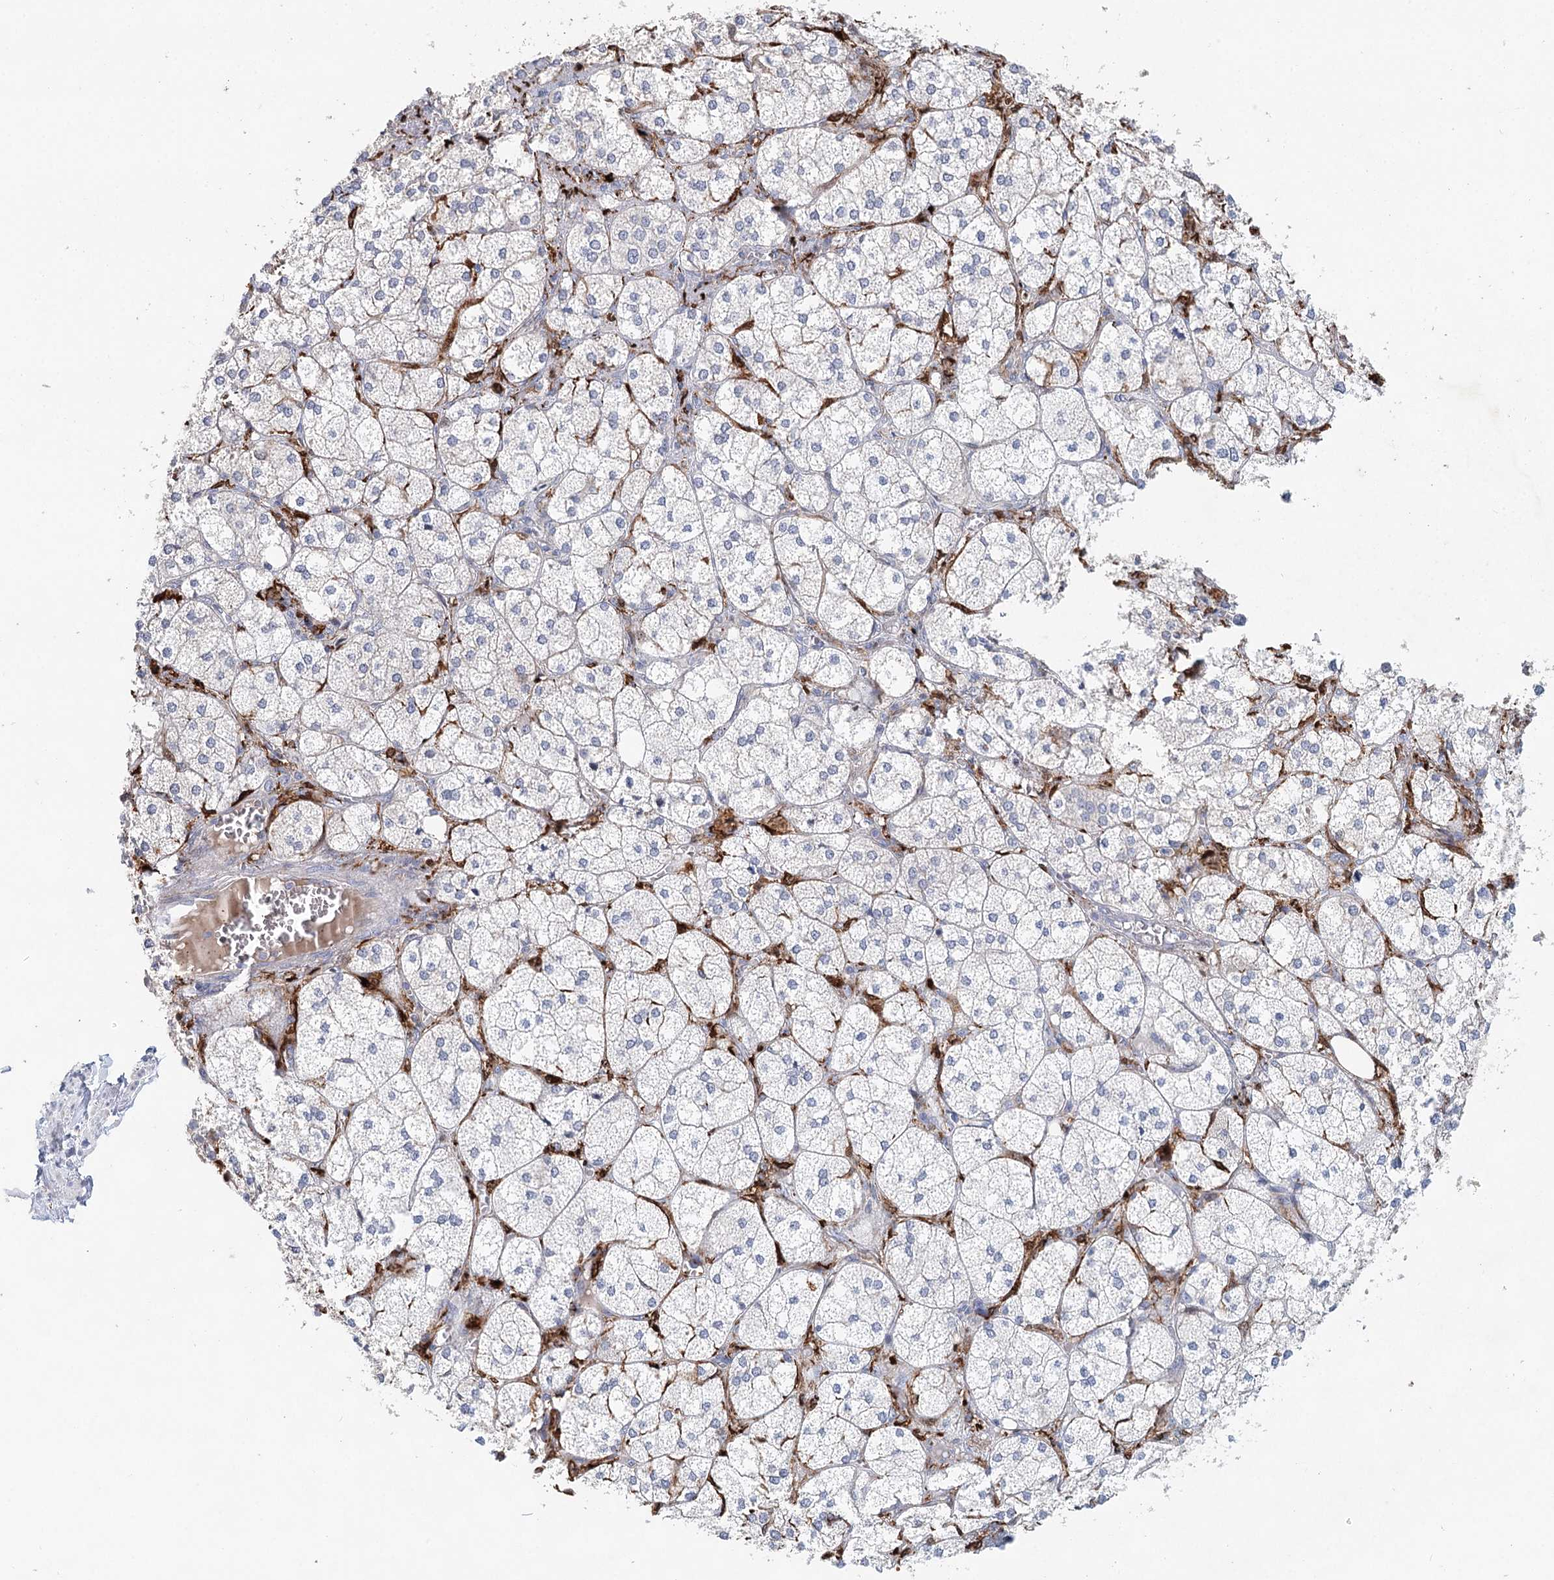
{"staining": {"intensity": "moderate", "quantity": "<25%", "location": "cytoplasmic/membranous"}, "tissue": "adrenal gland", "cell_type": "Glandular cells", "image_type": "normal", "snomed": [{"axis": "morphology", "description": "Normal tissue, NOS"}, {"axis": "topography", "description": "Adrenal gland"}], "caption": "IHC (DAB) staining of benign human adrenal gland displays moderate cytoplasmic/membranous protein staining in approximately <25% of glandular cells. (DAB (3,3'-diaminobenzidine) IHC, brown staining for protein, blue staining for nuclei).", "gene": "SLC19A3", "patient": {"sex": "female", "age": 61}}